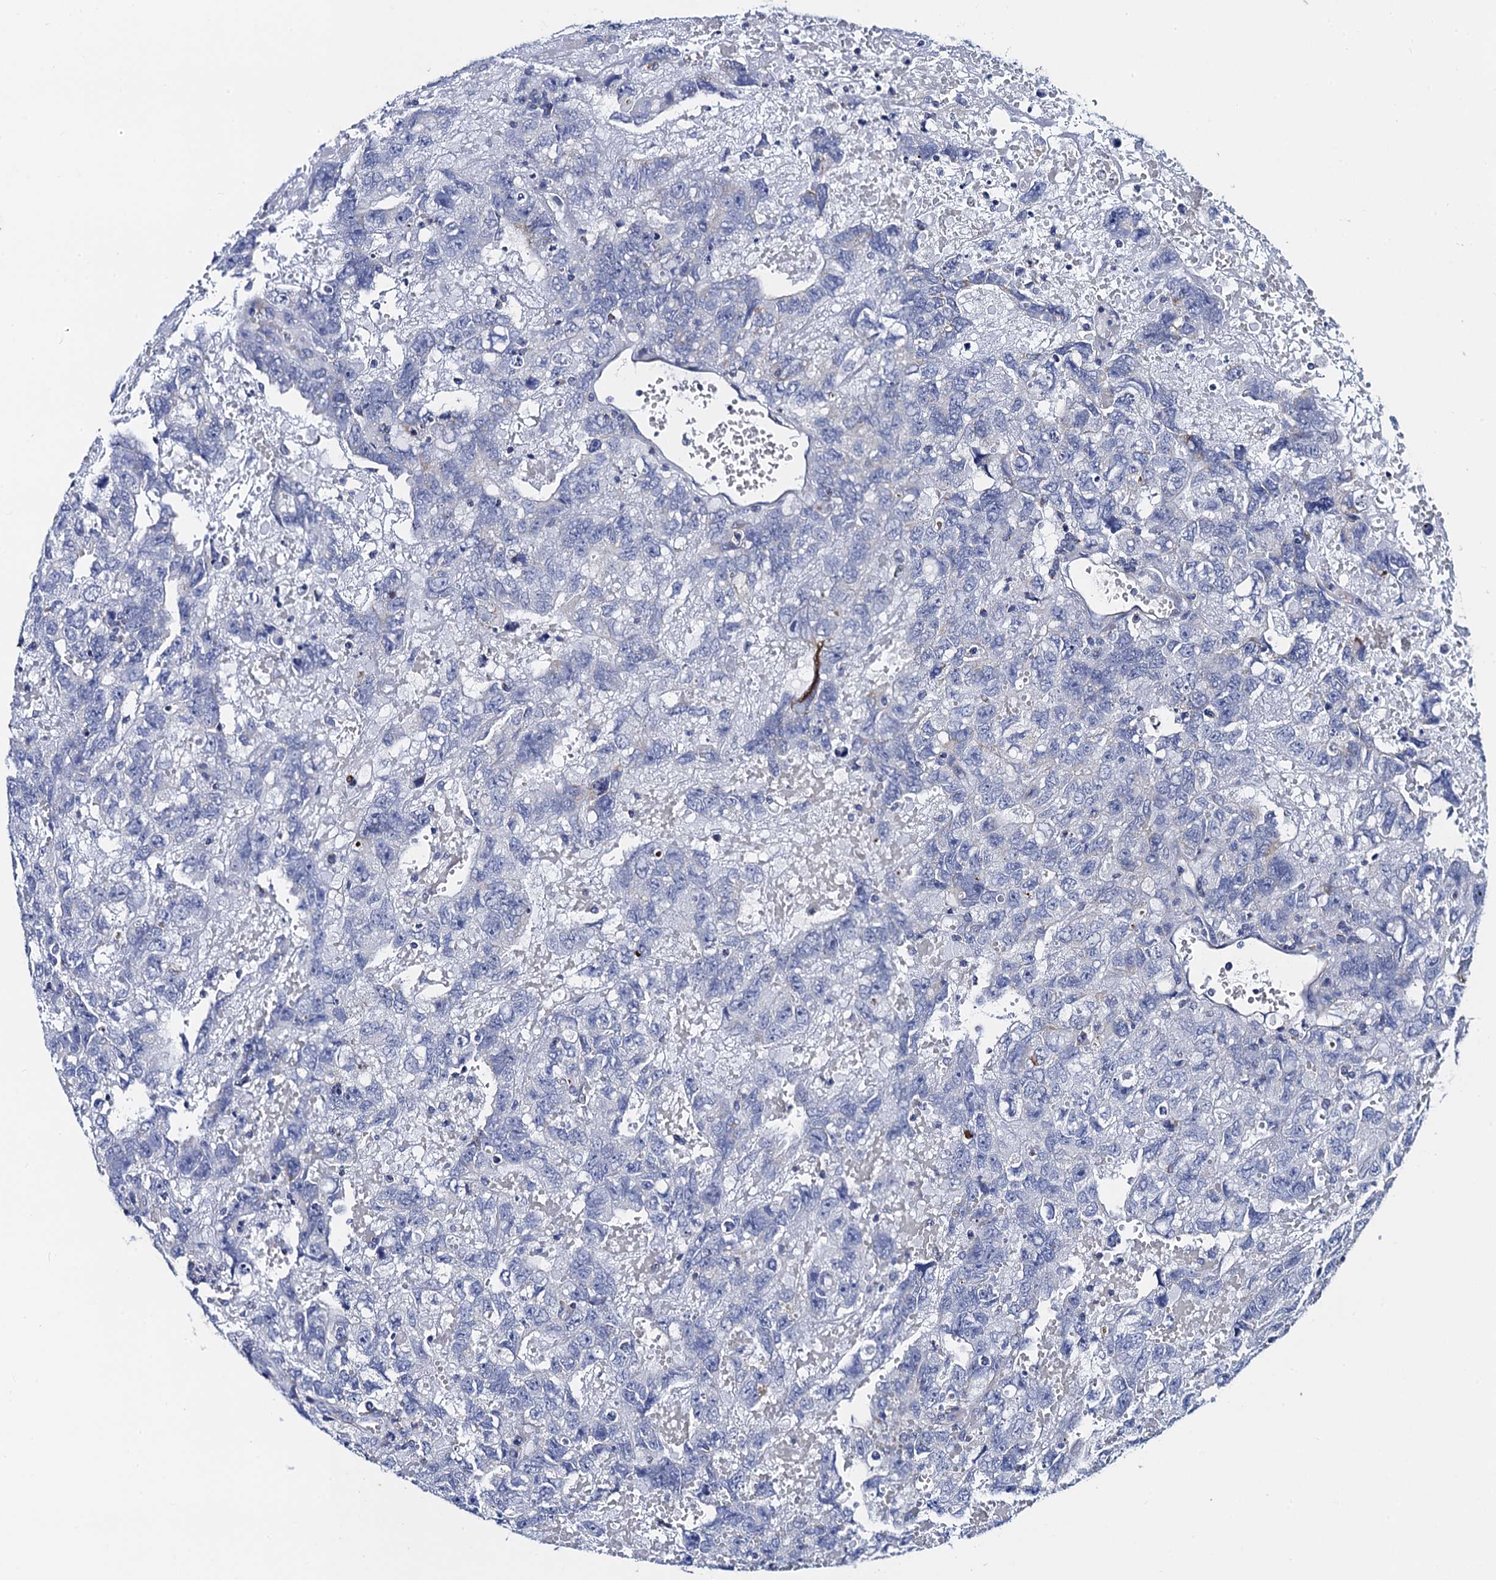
{"staining": {"intensity": "negative", "quantity": "none", "location": "none"}, "tissue": "testis cancer", "cell_type": "Tumor cells", "image_type": "cancer", "snomed": [{"axis": "morphology", "description": "Carcinoma, Embryonal, NOS"}, {"axis": "topography", "description": "Testis"}], "caption": "Immunohistochemistry (IHC) image of neoplastic tissue: embryonal carcinoma (testis) stained with DAB reveals no significant protein staining in tumor cells.", "gene": "ACADSB", "patient": {"sex": "male", "age": 45}}